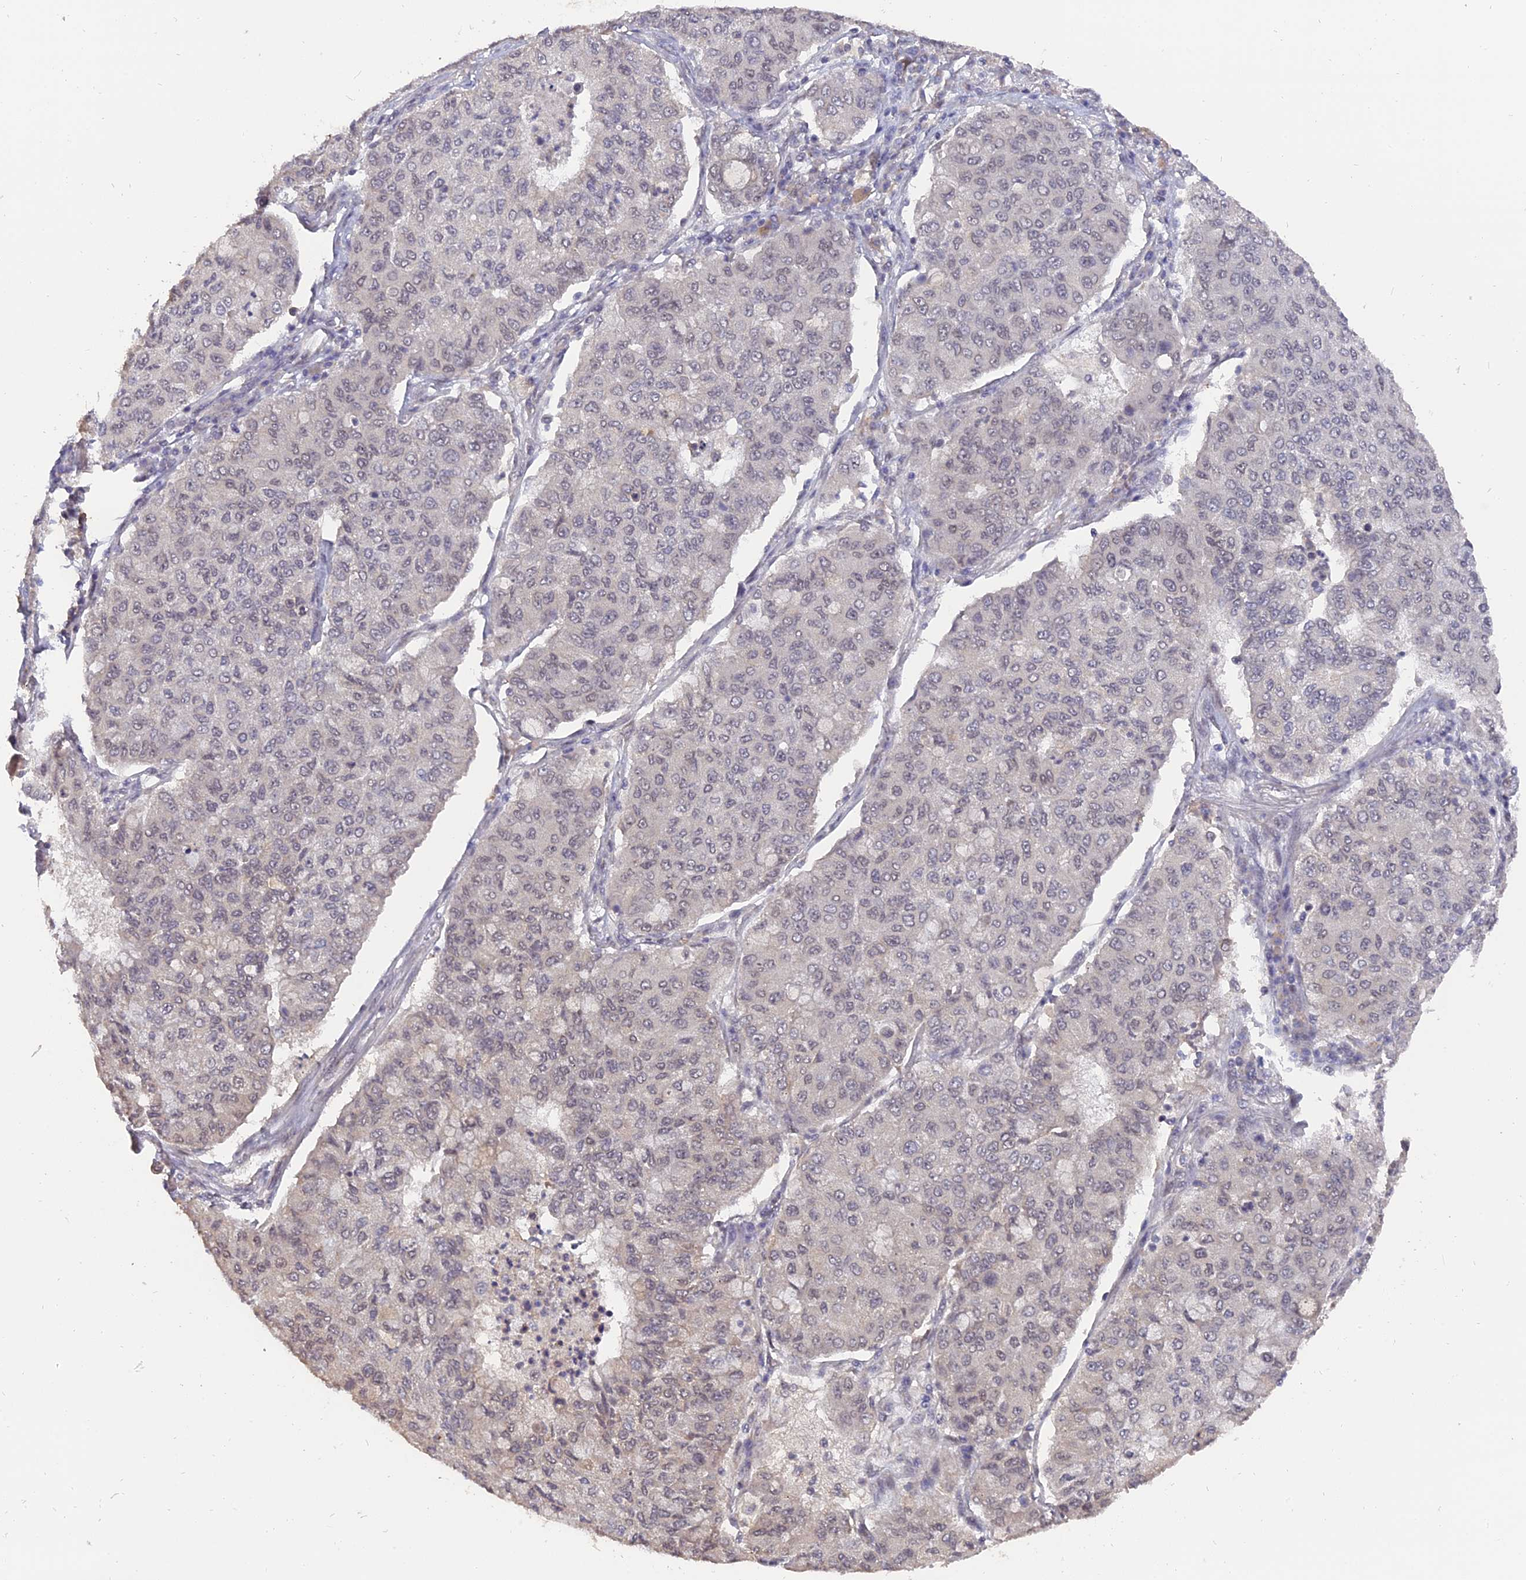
{"staining": {"intensity": "weak", "quantity": "<25%", "location": "nuclear"}, "tissue": "lung cancer", "cell_type": "Tumor cells", "image_type": "cancer", "snomed": [{"axis": "morphology", "description": "Squamous cell carcinoma, NOS"}, {"axis": "topography", "description": "Lung"}], "caption": "Tumor cells show no significant expression in squamous cell carcinoma (lung).", "gene": "NR1H3", "patient": {"sex": "male", "age": 74}}